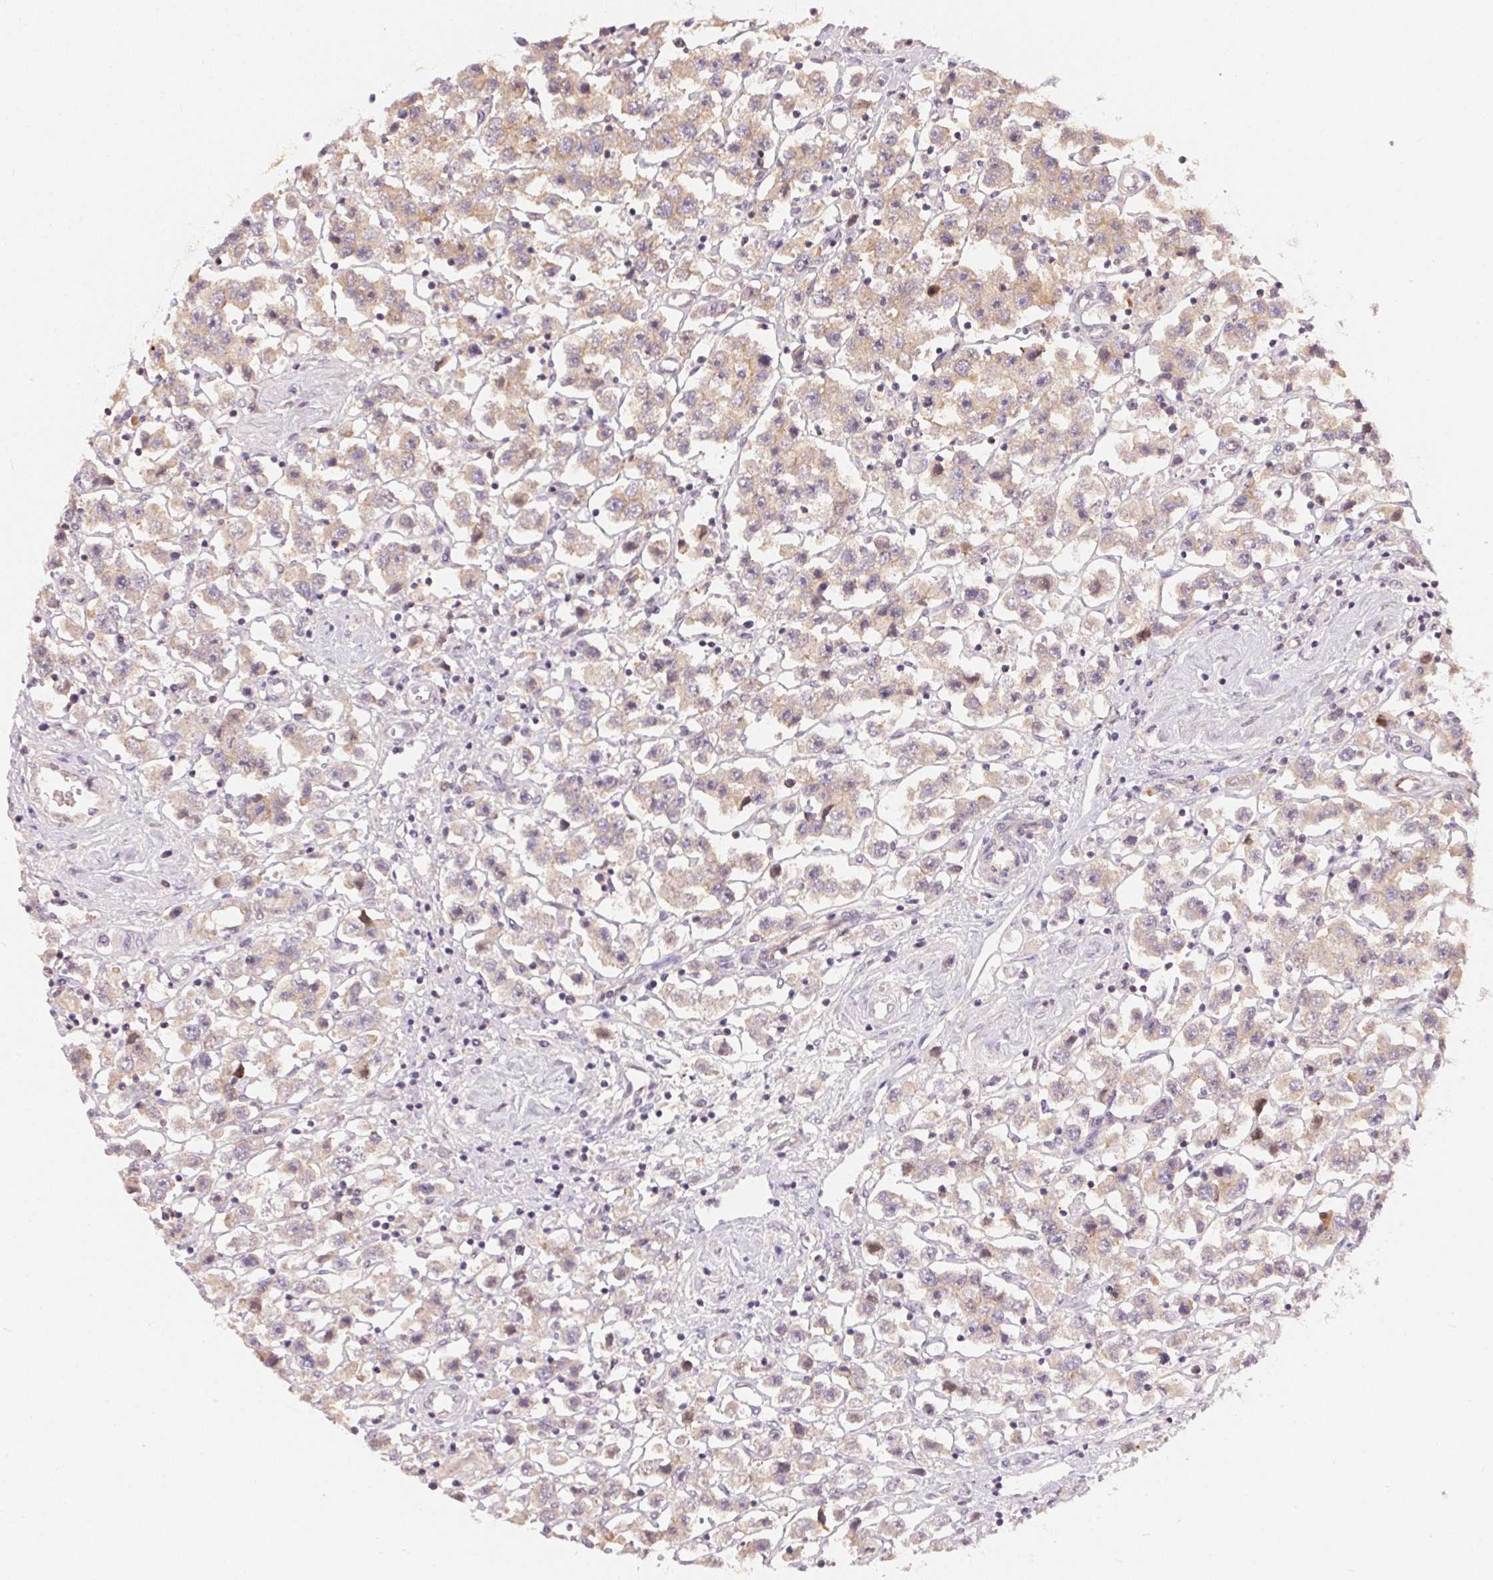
{"staining": {"intensity": "weak", "quantity": ">75%", "location": "cytoplasmic/membranous"}, "tissue": "testis cancer", "cell_type": "Tumor cells", "image_type": "cancer", "snomed": [{"axis": "morphology", "description": "Seminoma, NOS"}, {"axis": "topography", "description": "Testis"}], "caption": "DAB (3,3'-diaminobenzidine) immunohistochemical staining of human testis cancer (seminoma) displays weak cytoplasmic/membranous protein staining in about >75% of tumor cells.", "gene": "BLMH", "patient": {"sex": "male", "age": 45}}